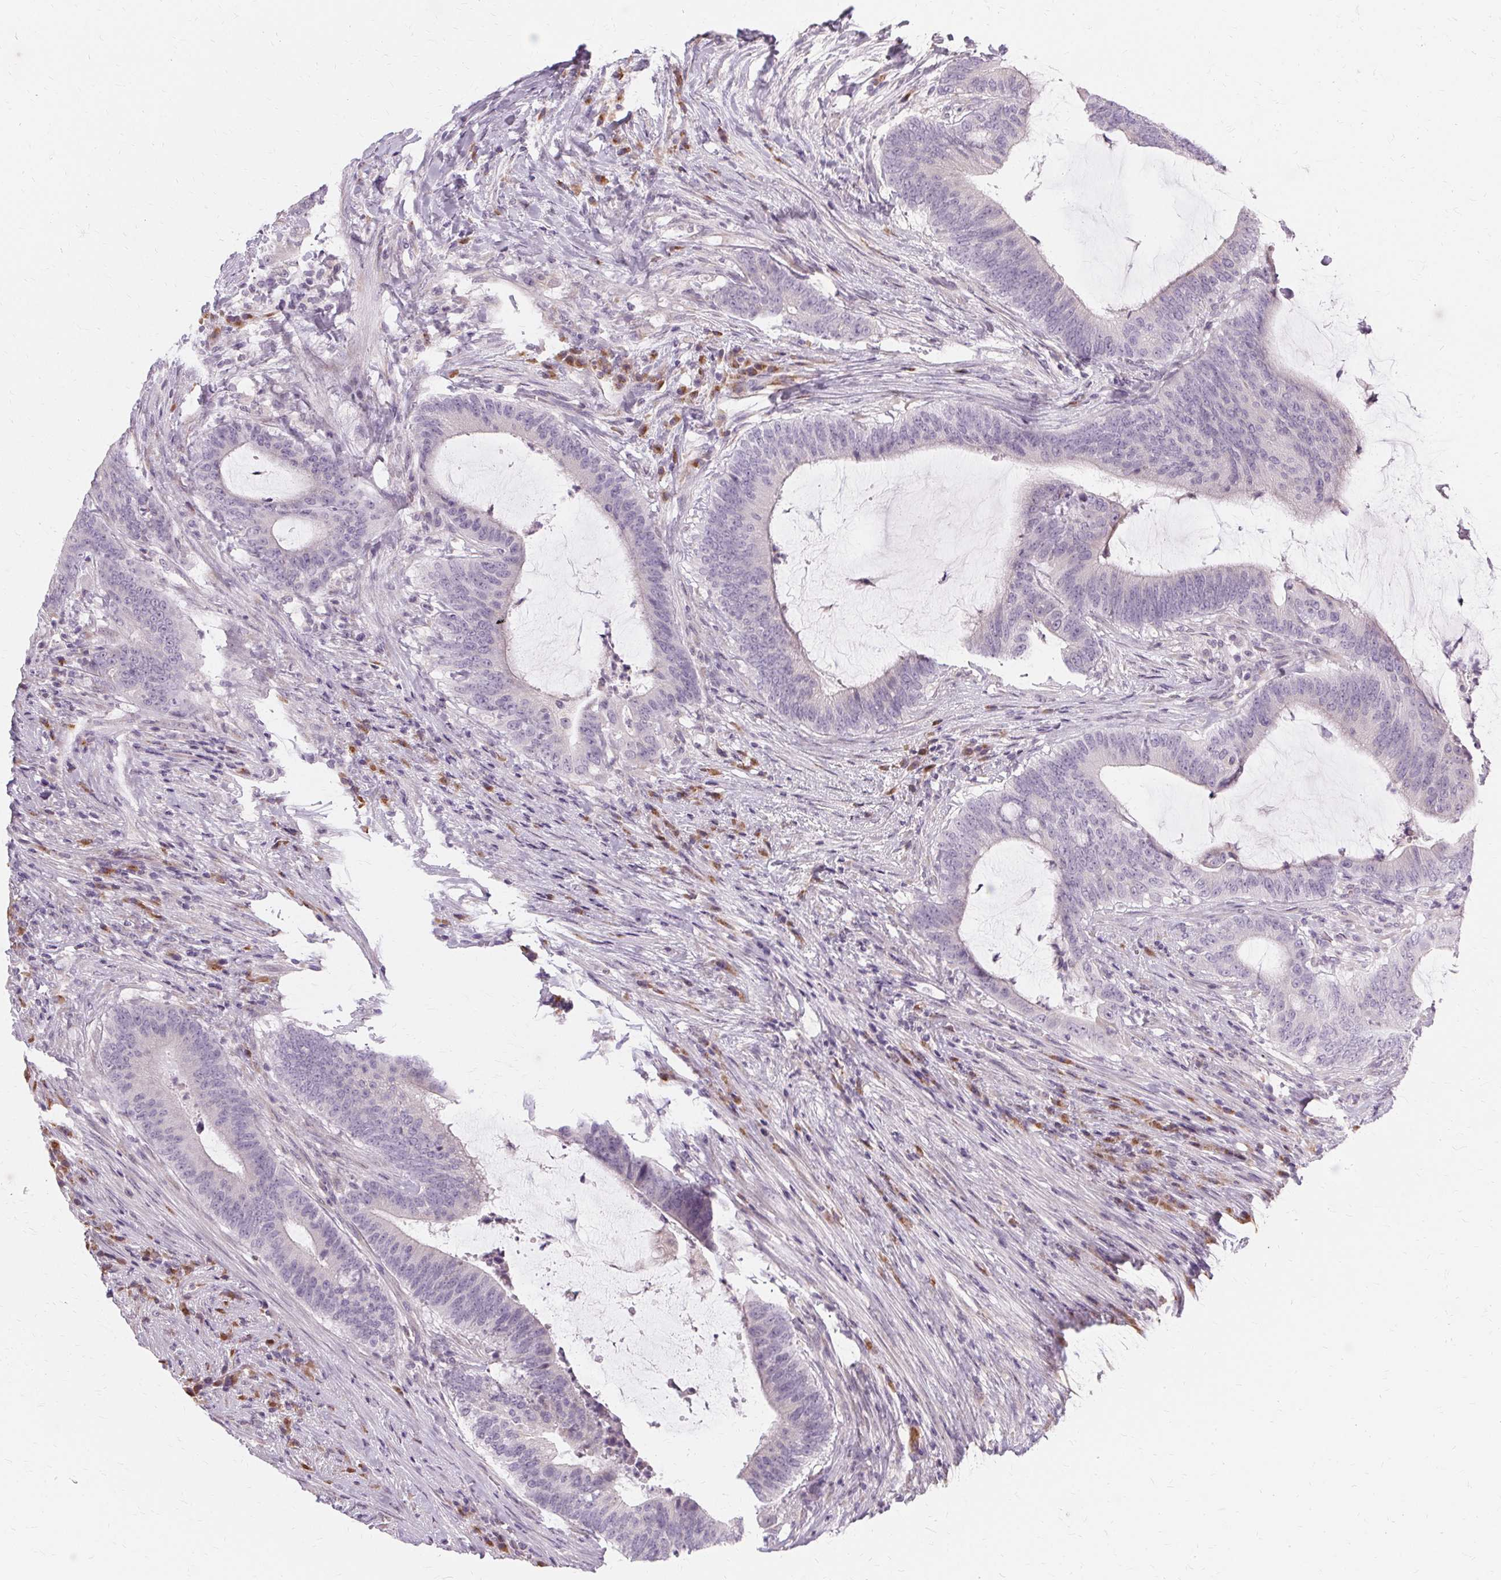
{"staining": {"intensity": "negative", "quantity": "none", "location": "none"}, "tissue": "colorectal cancer", "cell_type": "Tumor cells", "image_type": "cancer", "snomed": [{"axis": "morphology", "description": "Adenocarcinoma, NOS"}, {"axis": "topography", "description": "Colon"}], "caption": "The photomicrograph exhibits no significant staining in tumor cells of colorectal adenocarcinoma.", "gene": "FCRL3", "patient": {"sex": "female", "age": 43}}